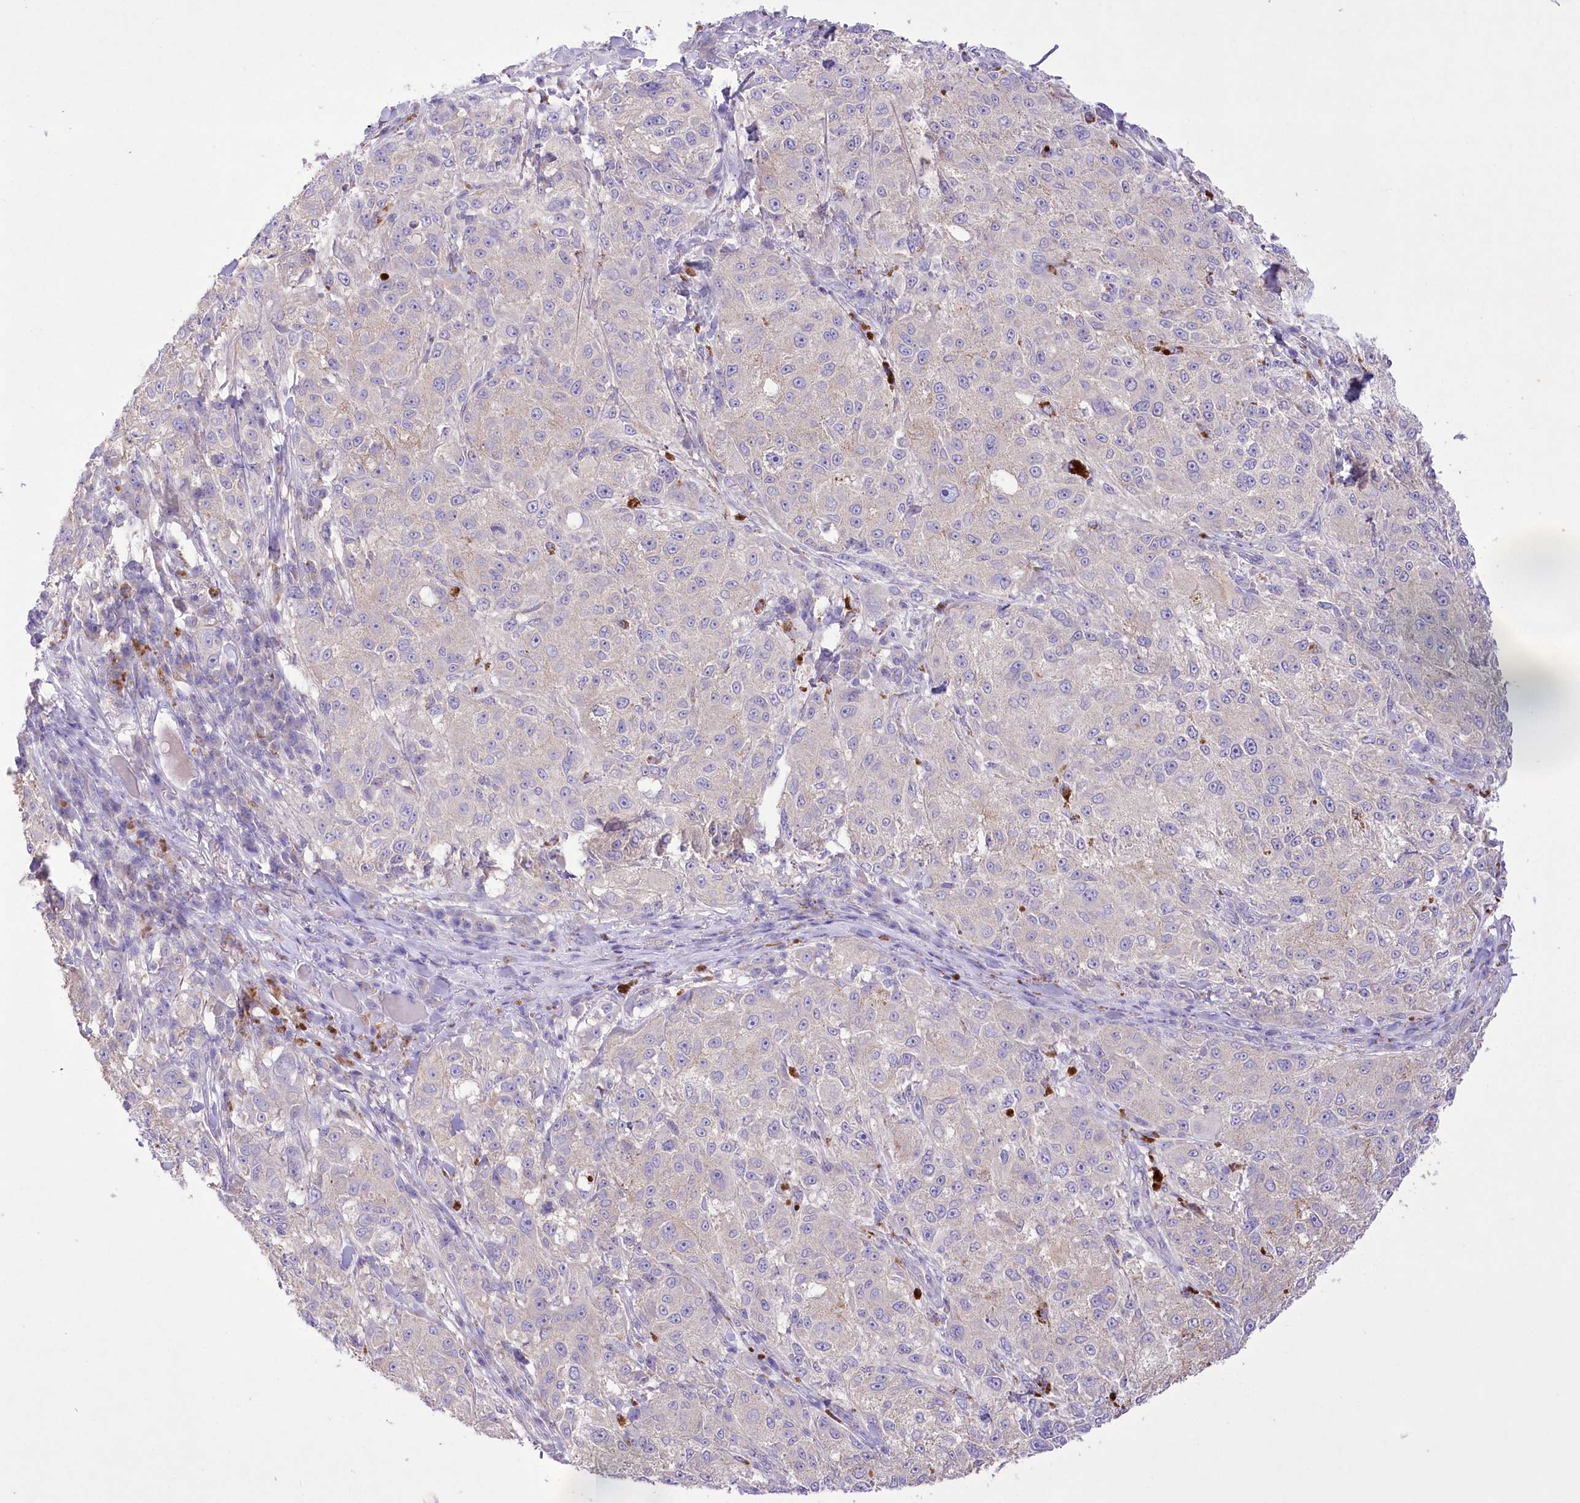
{"staining": {"intensity": "negative", "quantity": "none", "location": "none"}, "tissue": "melanoma", "cell_type": "Tumor cells", "image_type": "cancer", "snomed": [{"axis": "morphology", "description": "Necrosis, NOS"}, {"axis": "morphology", "description": "Malignant melanoma, NOS"}, {"axis": "topography", "description": "Skin"}], "caption": "Immunohistochemistry image of malignant melanoma stained for a protein (brown), which reveals no staining in tumor cells.", "gene": "PRSS53", "patient": {"sex": "female", "age": 87}}